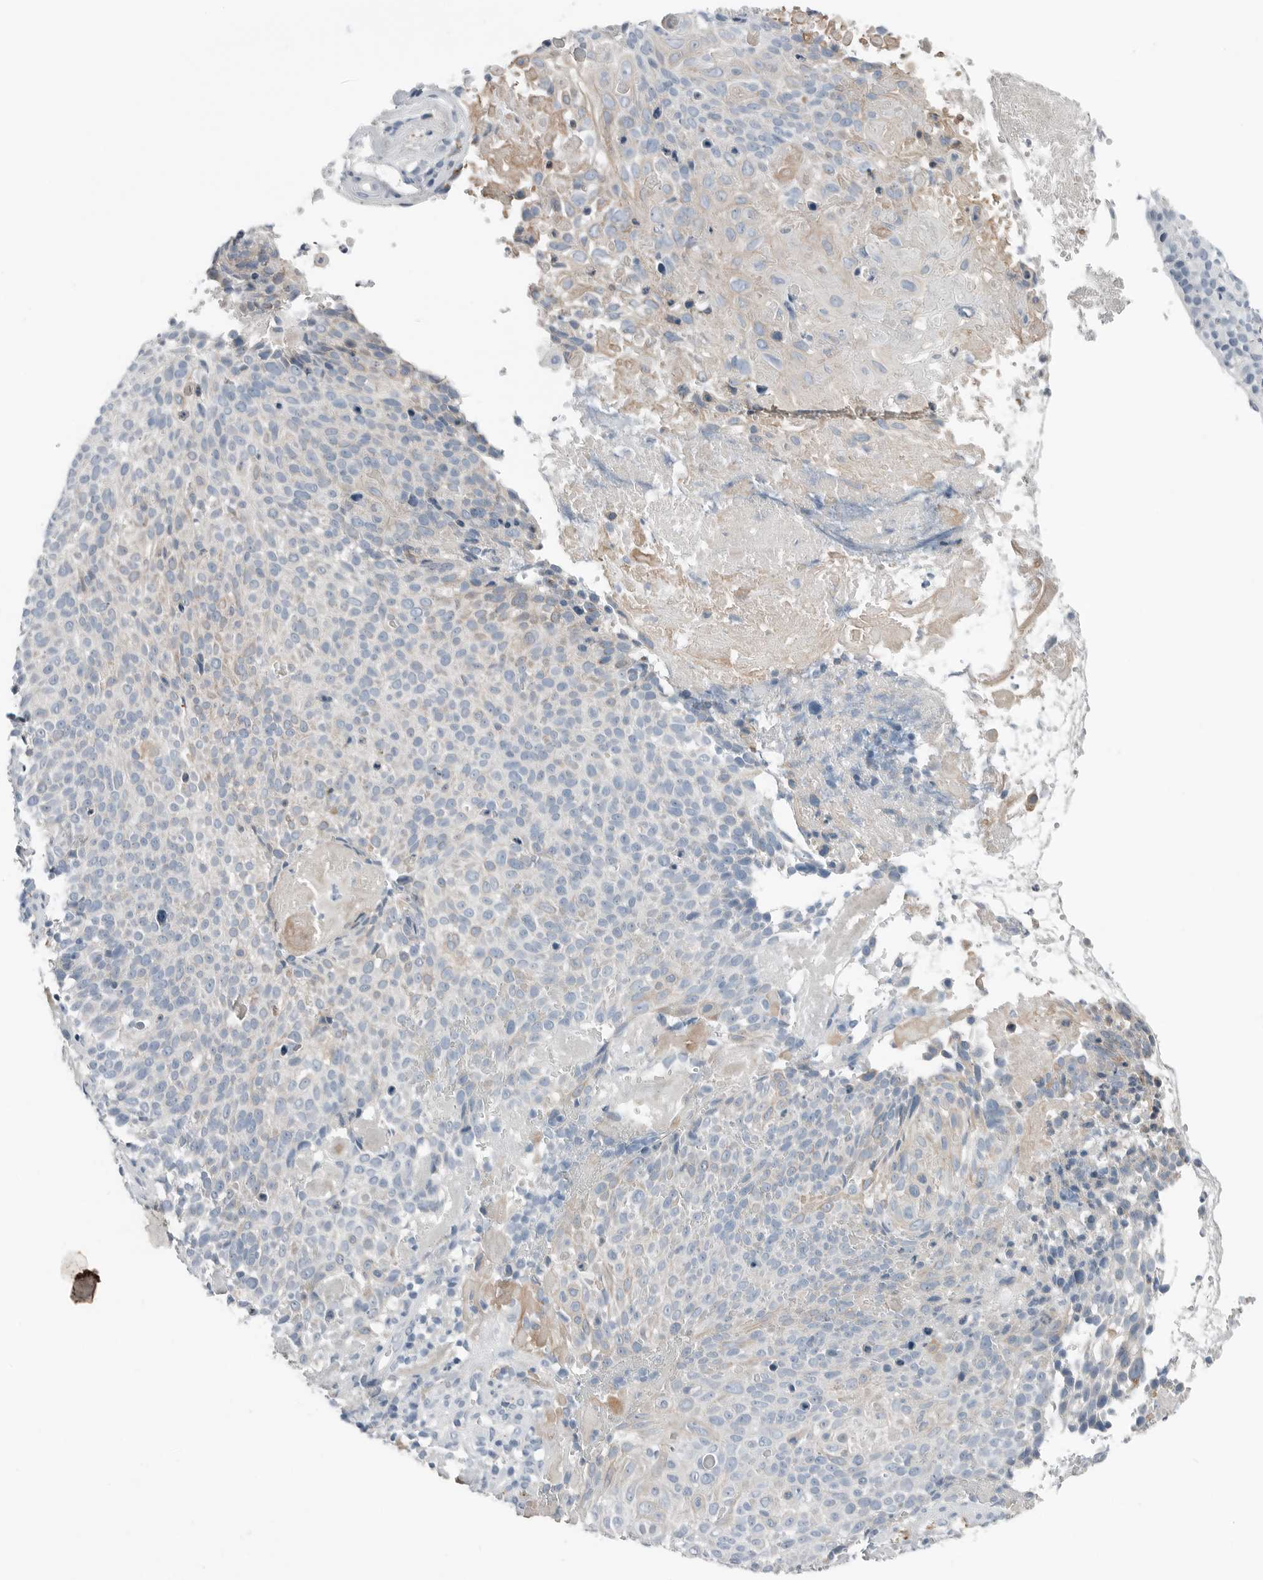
{"staining": {"intensity": "negative", "quantity": "none", "location": "none"}, "tissue": "cervical cancer", "cell_type": "Tumor cells", "image_type": "cancer", "snomed": [{"axis": "morphology", "description": "Squamous cell carcinoma, NOS"}, {"axis": "topography", "description": "Cervix"}], "caption": "DAB immunohistochemical staining of human cervical cancer (squamous cell carcinoma) shows no significant staining in tumor cells.", "gene": "SERPINB7", "patient": {"sex": "female", "age": 74}}